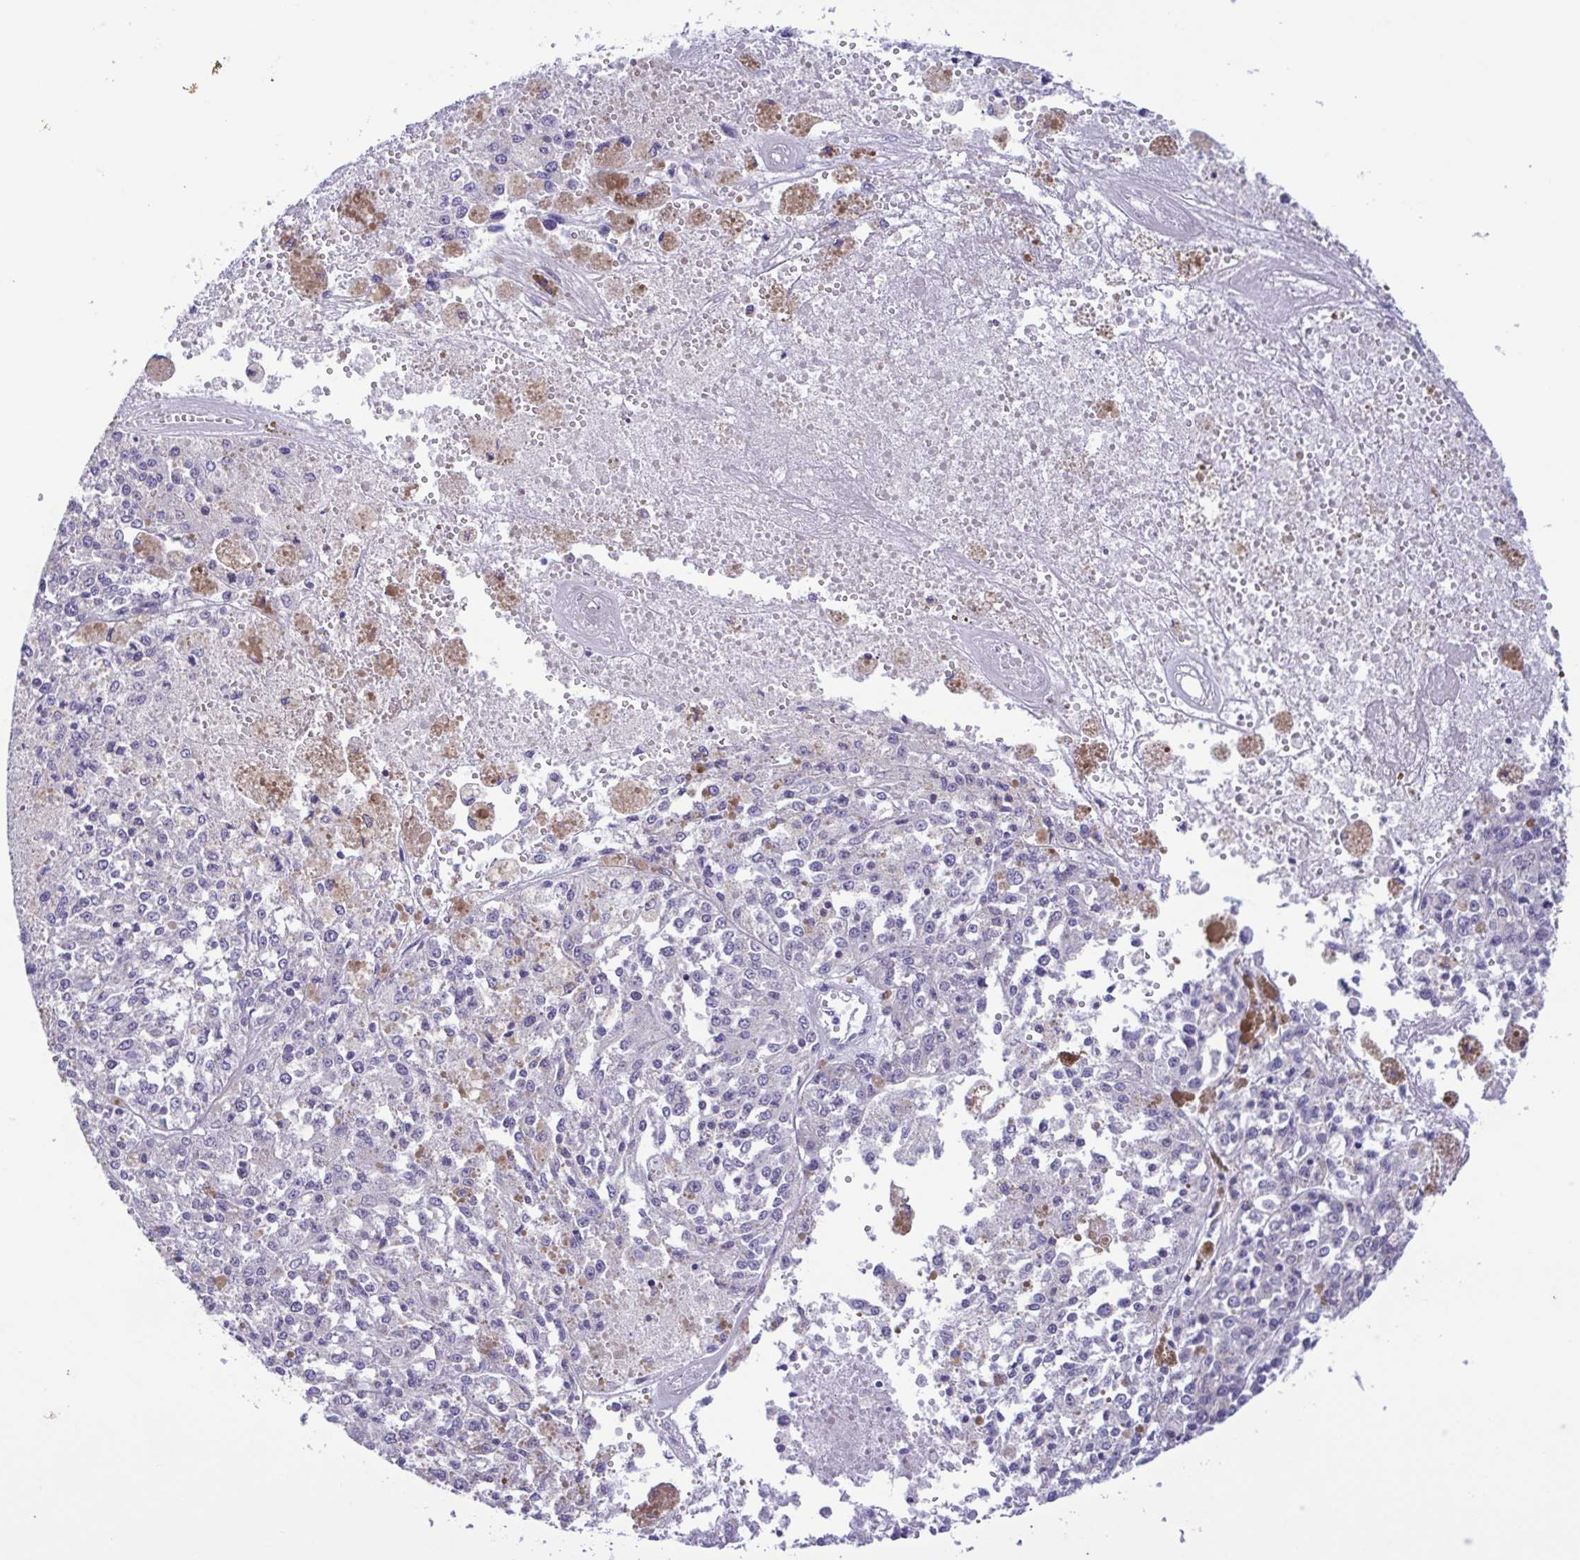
{"staining": {"intensity": "negative", "quantity": "none", "location": "none"}, "tissue": "melanoma", "cell_type": "Tumor cells", "image_type": "cancer", "snomed": [{"axis": "morphology", "description": "Malignant melanoma, Metastatic site"}, {"axis": "topography", "description": "Lymph node"}], "caption": "High power microscopy photomicrograph of an IHC micrograph of melanoma, revealing no significant positivity in tumor cells.", "gene": "TNNI3", "patient": {"sex": "female", "age": 64}}